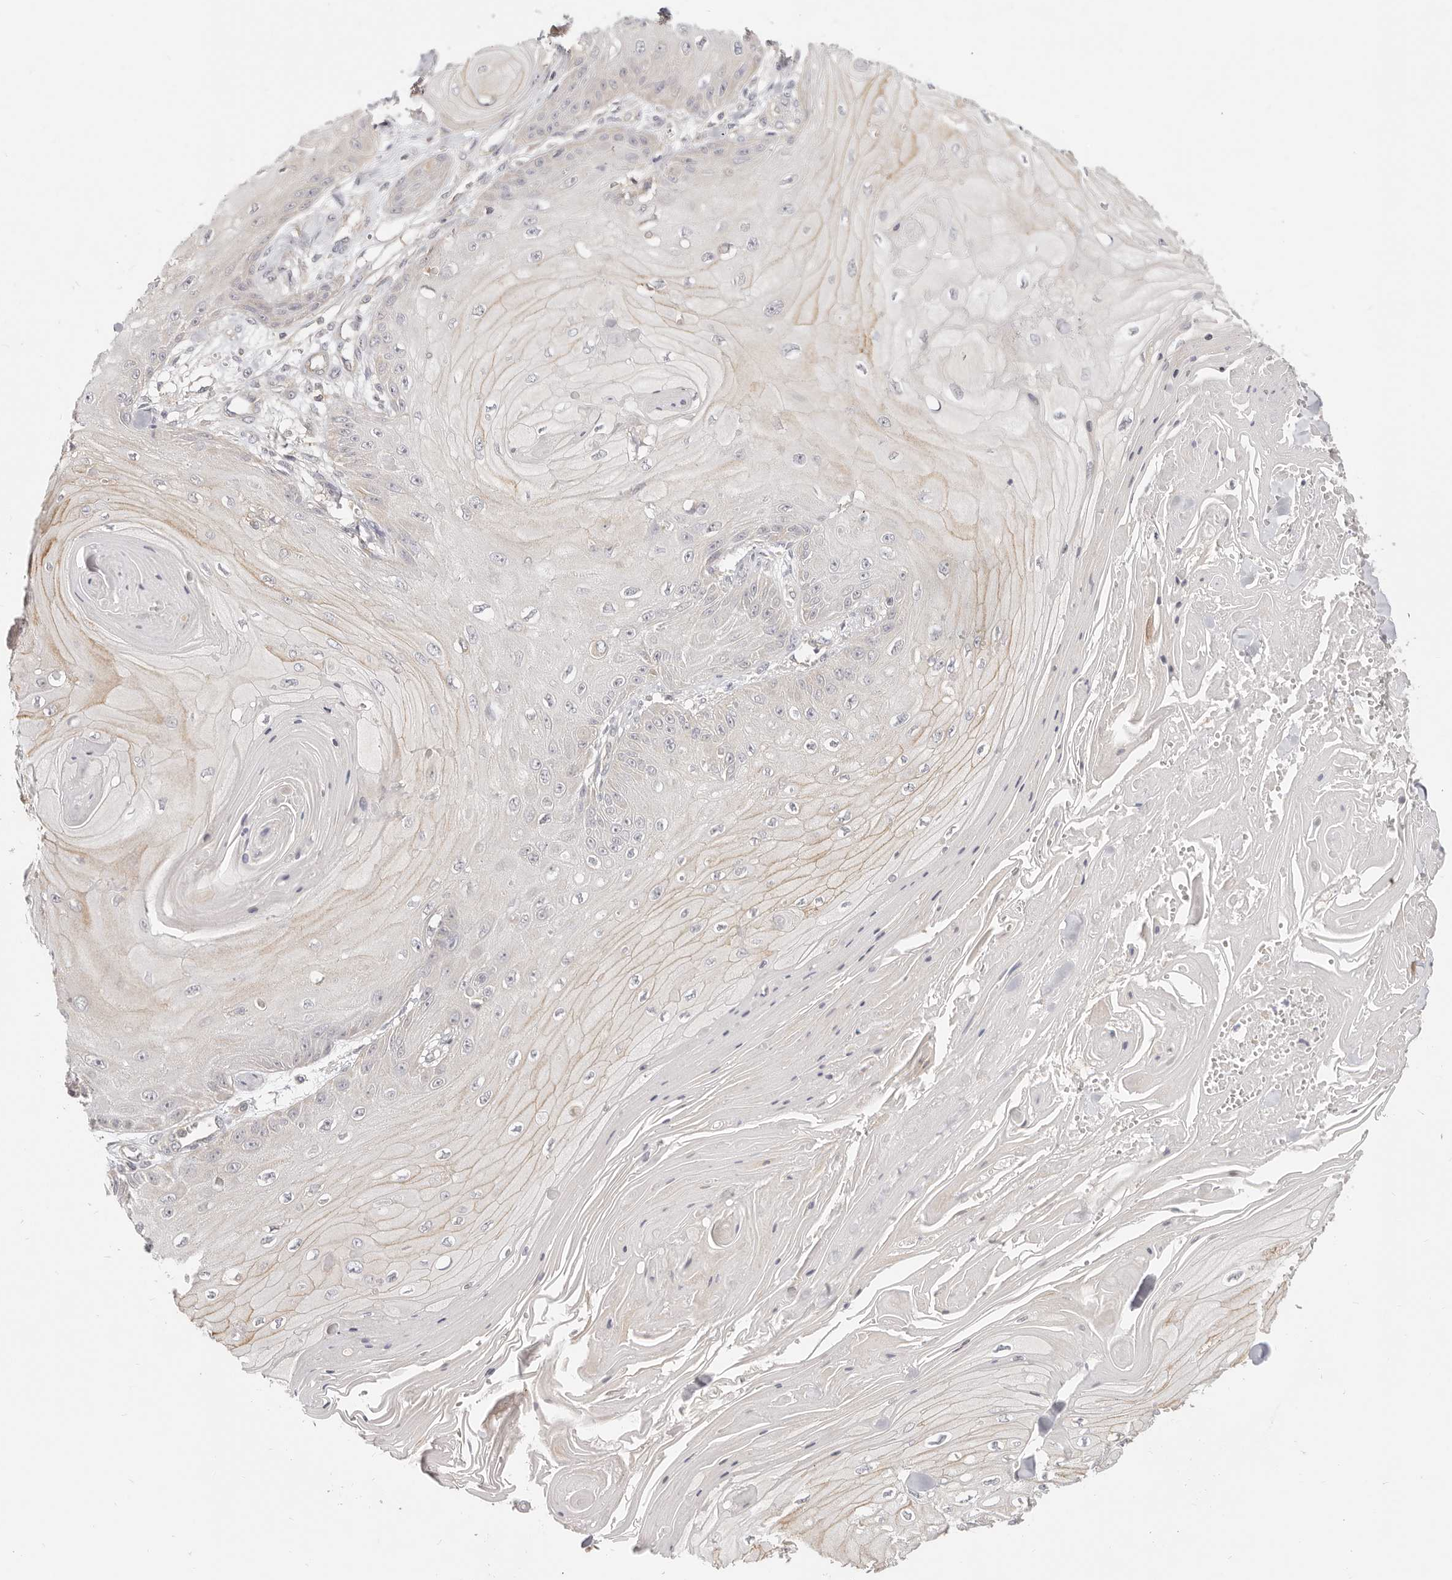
{"staining": {"intensity": "weak", "quantity": "<25%", "location": "cytoplasmic/membranous"}, "tissue": "skin cancer", "cell_type": "Tumor cells", "image_type": "cancer", "snomed": [{"axis": "morphology", "description": "Squamous cell carcinoma, NOS"}, {"axis": "topography", "description": "Skin"}], "caption": "High magnification brightfield microscopy of squamous cell carcinoma (skin) stained with DAB (3,3'-diaminobenzidine) (brown) and counterstained with hematoxylin (blue): tumor cells show no significant expression.", "gene": "DTNBP1", "patient": {"sex": "male", "age": 74}}